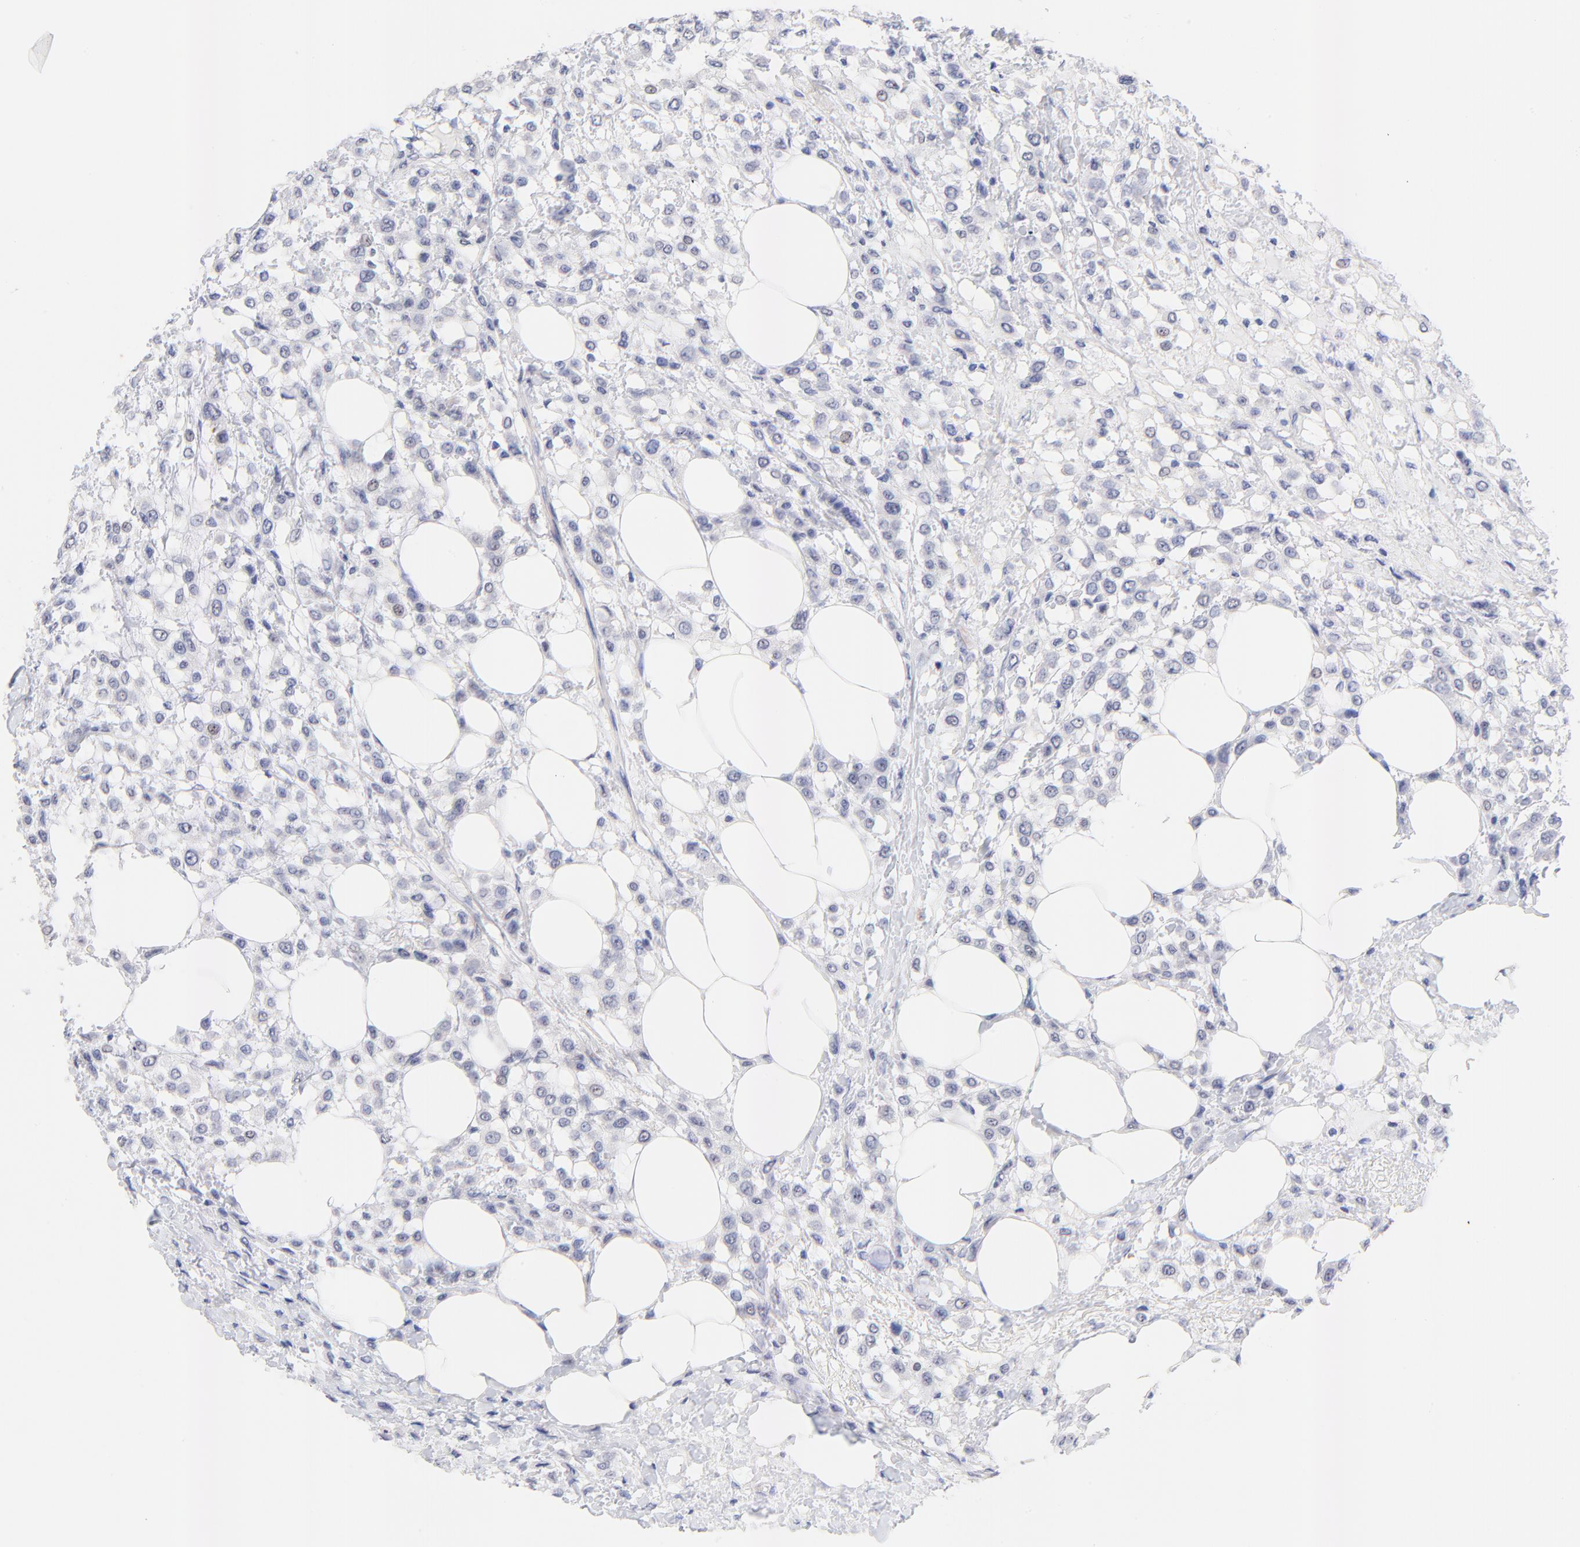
{"staining": {"intensity": "negative", "quantity": "none", "location": "none"}, "tissue": "breast cancer", "cell_type": "Tumor cells", "image_type": "cancer", "snomed": [{"axis": "morphology", "description": "Lobular carcinoma"}, {"axis": "topography", "description": "Breast"}], "caption": "Tumor cells are negative for protein expression in human breast cancer (lobular carcinoma).", "gene": "FAM117B", "patient": {"sex": "female", "age": 85}}